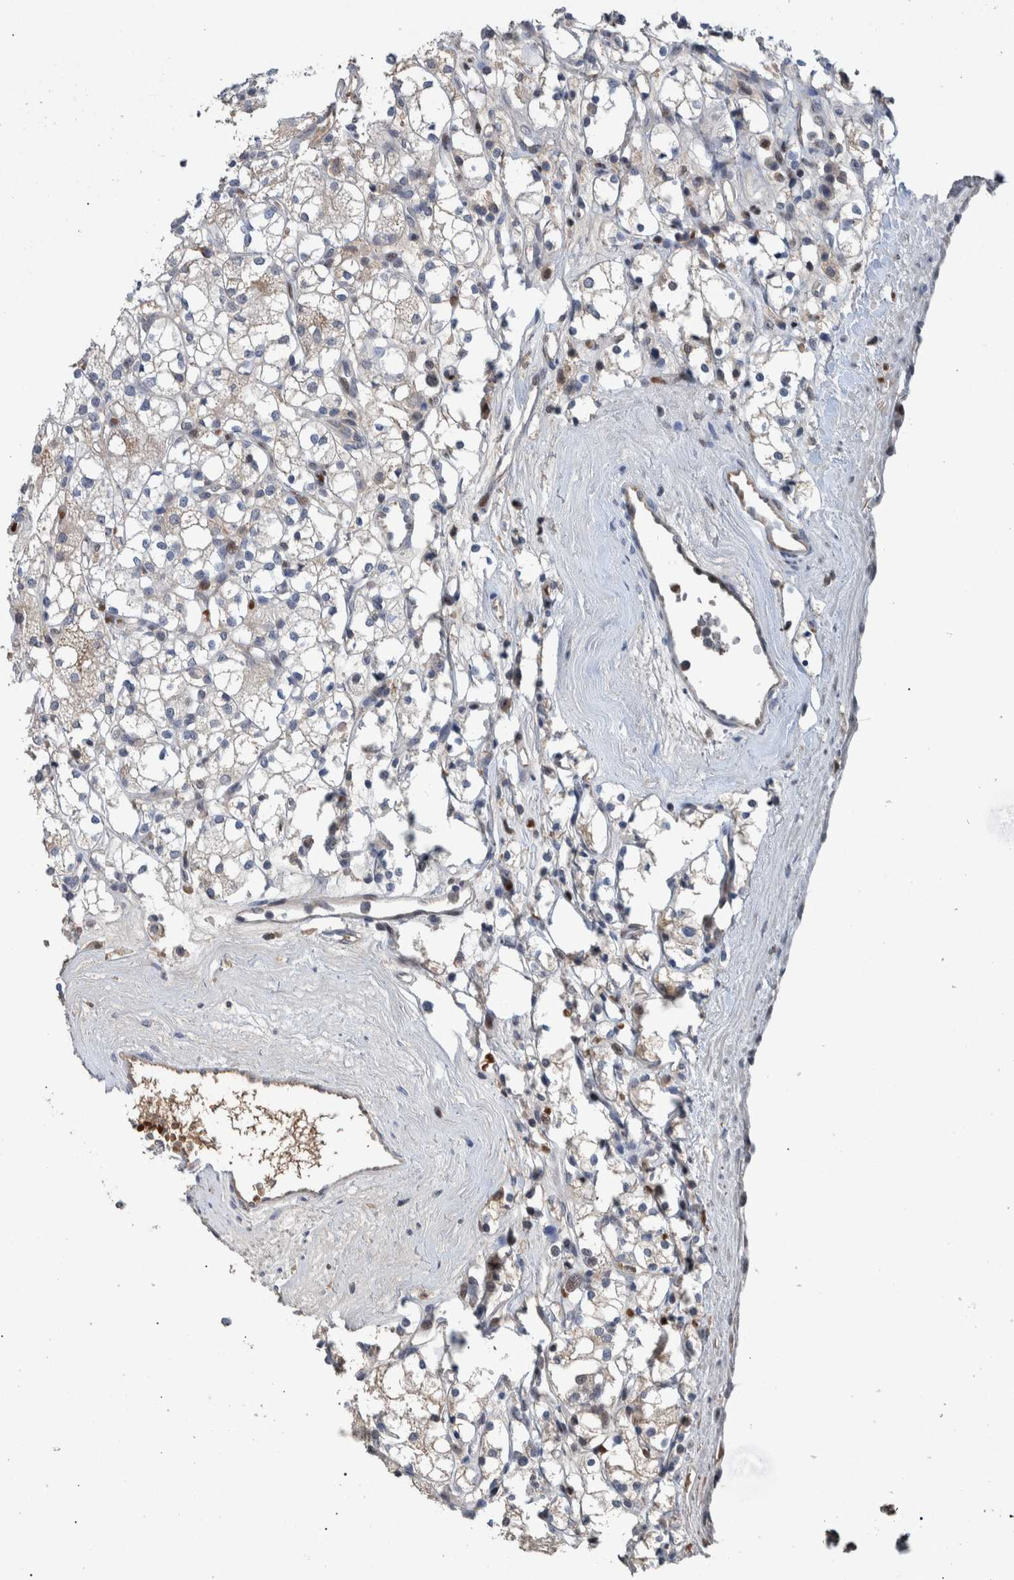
{"staining": {"intensity": "weak", "quantity": "25%-75%", "location": "cytoplasmic/membranous"}, "tissue": "renal cancer", "cell_type": "Tumor cells", "image_type": "cancer", "snomed": [{"axis": "morphology", "description": "Adenocarcinoma, NOS"}, {"axis": "topography", "description": "Kidney"}], "caption": "A brown stain labels weak cytoplasmic/membranous positivity of a protein in renal cancer (adenocarcinoma) tumor cells.", "gene": "ESRP1", "patient": {"sex": "male", "age": 77}}